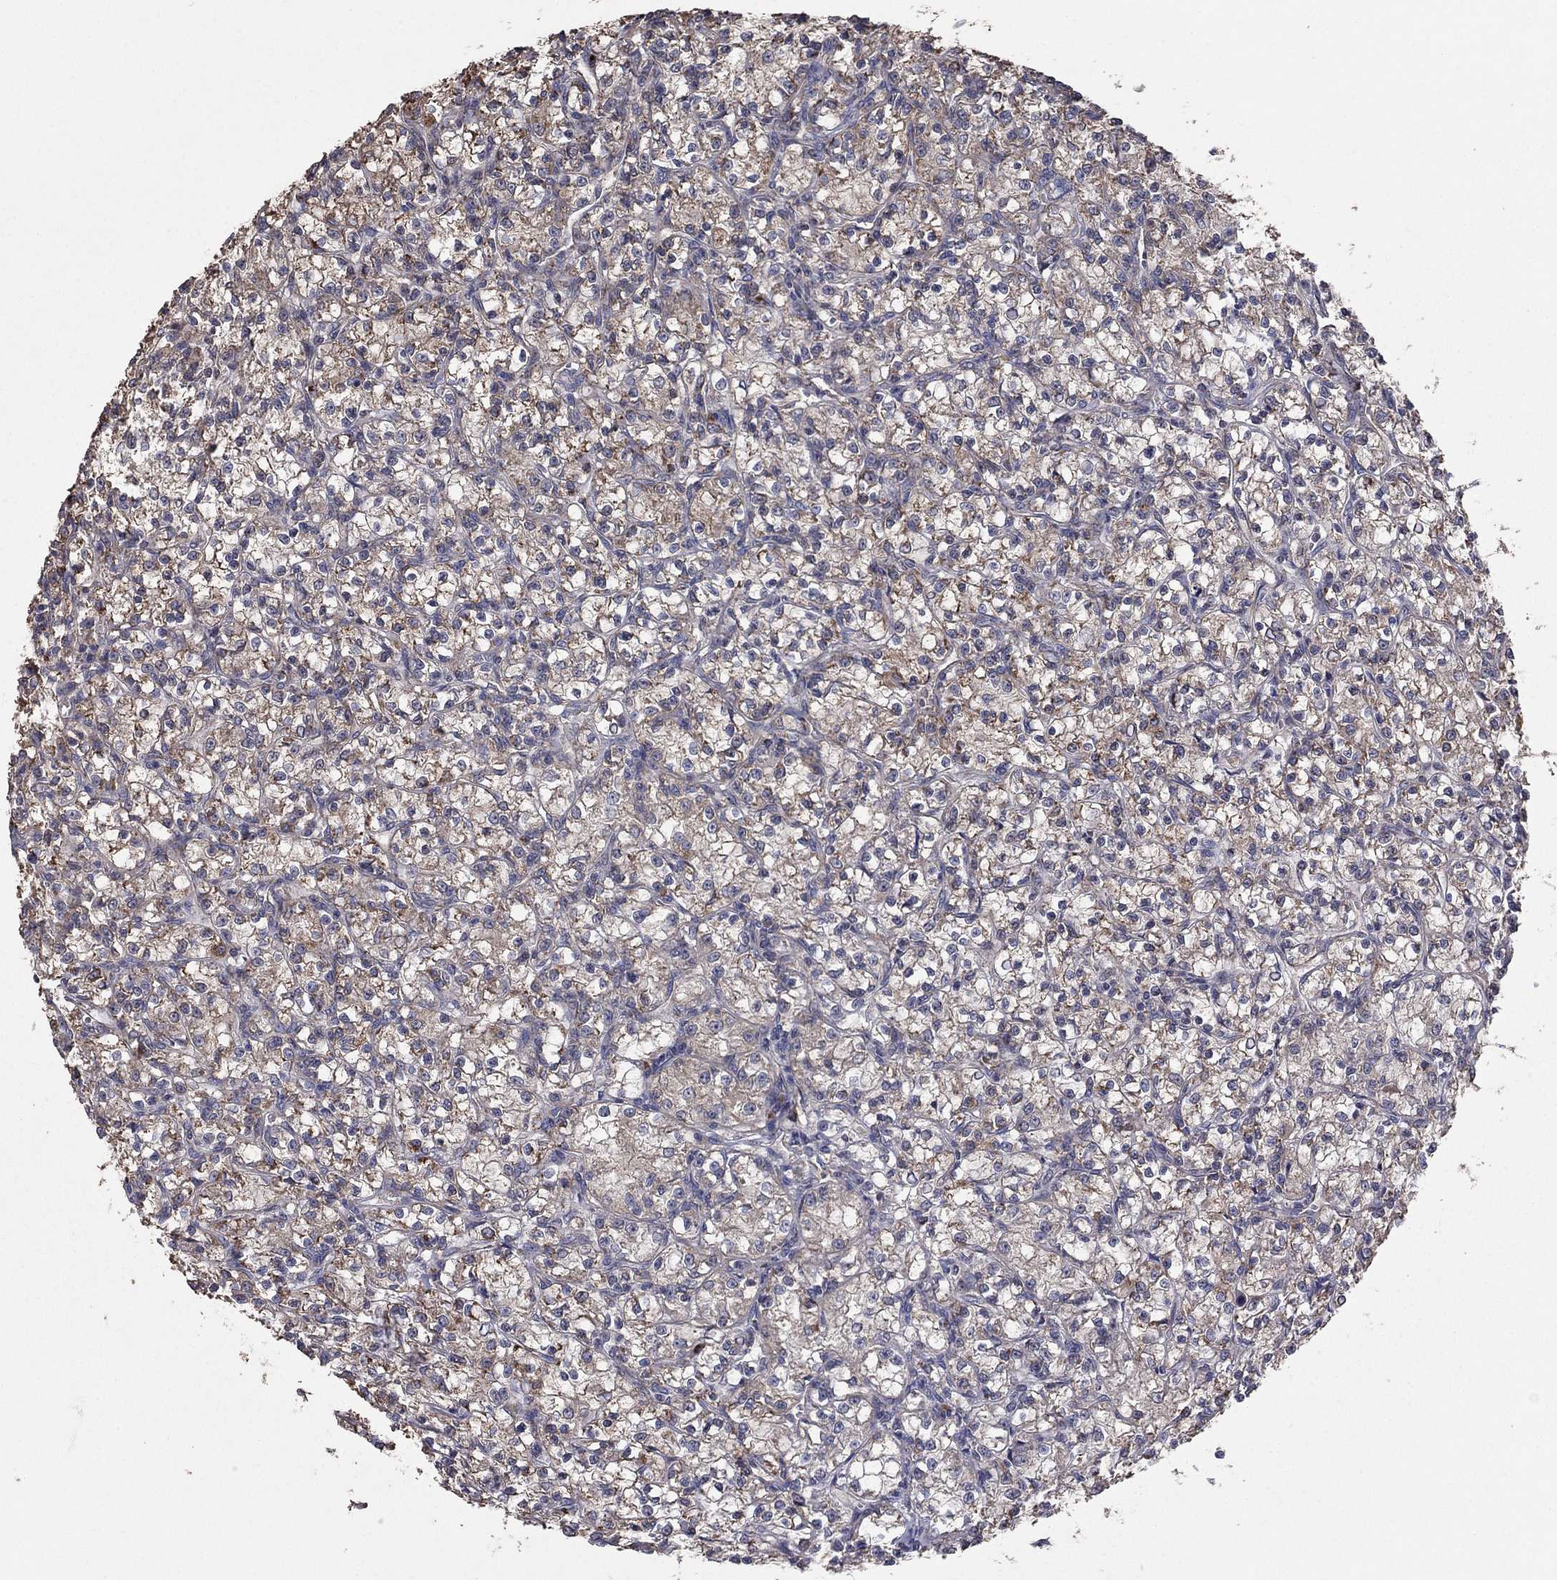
{"staining": {"intensity": "weak", "quantity": "25%-75%", "location": "cytoplasmic/membranous"}, "tissue": "renal cancer", "cell_type": "Tumor cells", "image_type": "cancer", "snomed": [{"axis": "morphology", "description": "Adenocarcinoma, NOS"}, {"axis": "topography", "description": "Kidney"}], "caption": "This micrograph reveals immunohistochemistry staining of human renal cancer (adenocarcinoma), with low weak cytoplasmic/membranous staining in approximately 25%-75% of tumor cells.", "gene": "FLT4", "patient": {"sex": "female", "age": 59}}